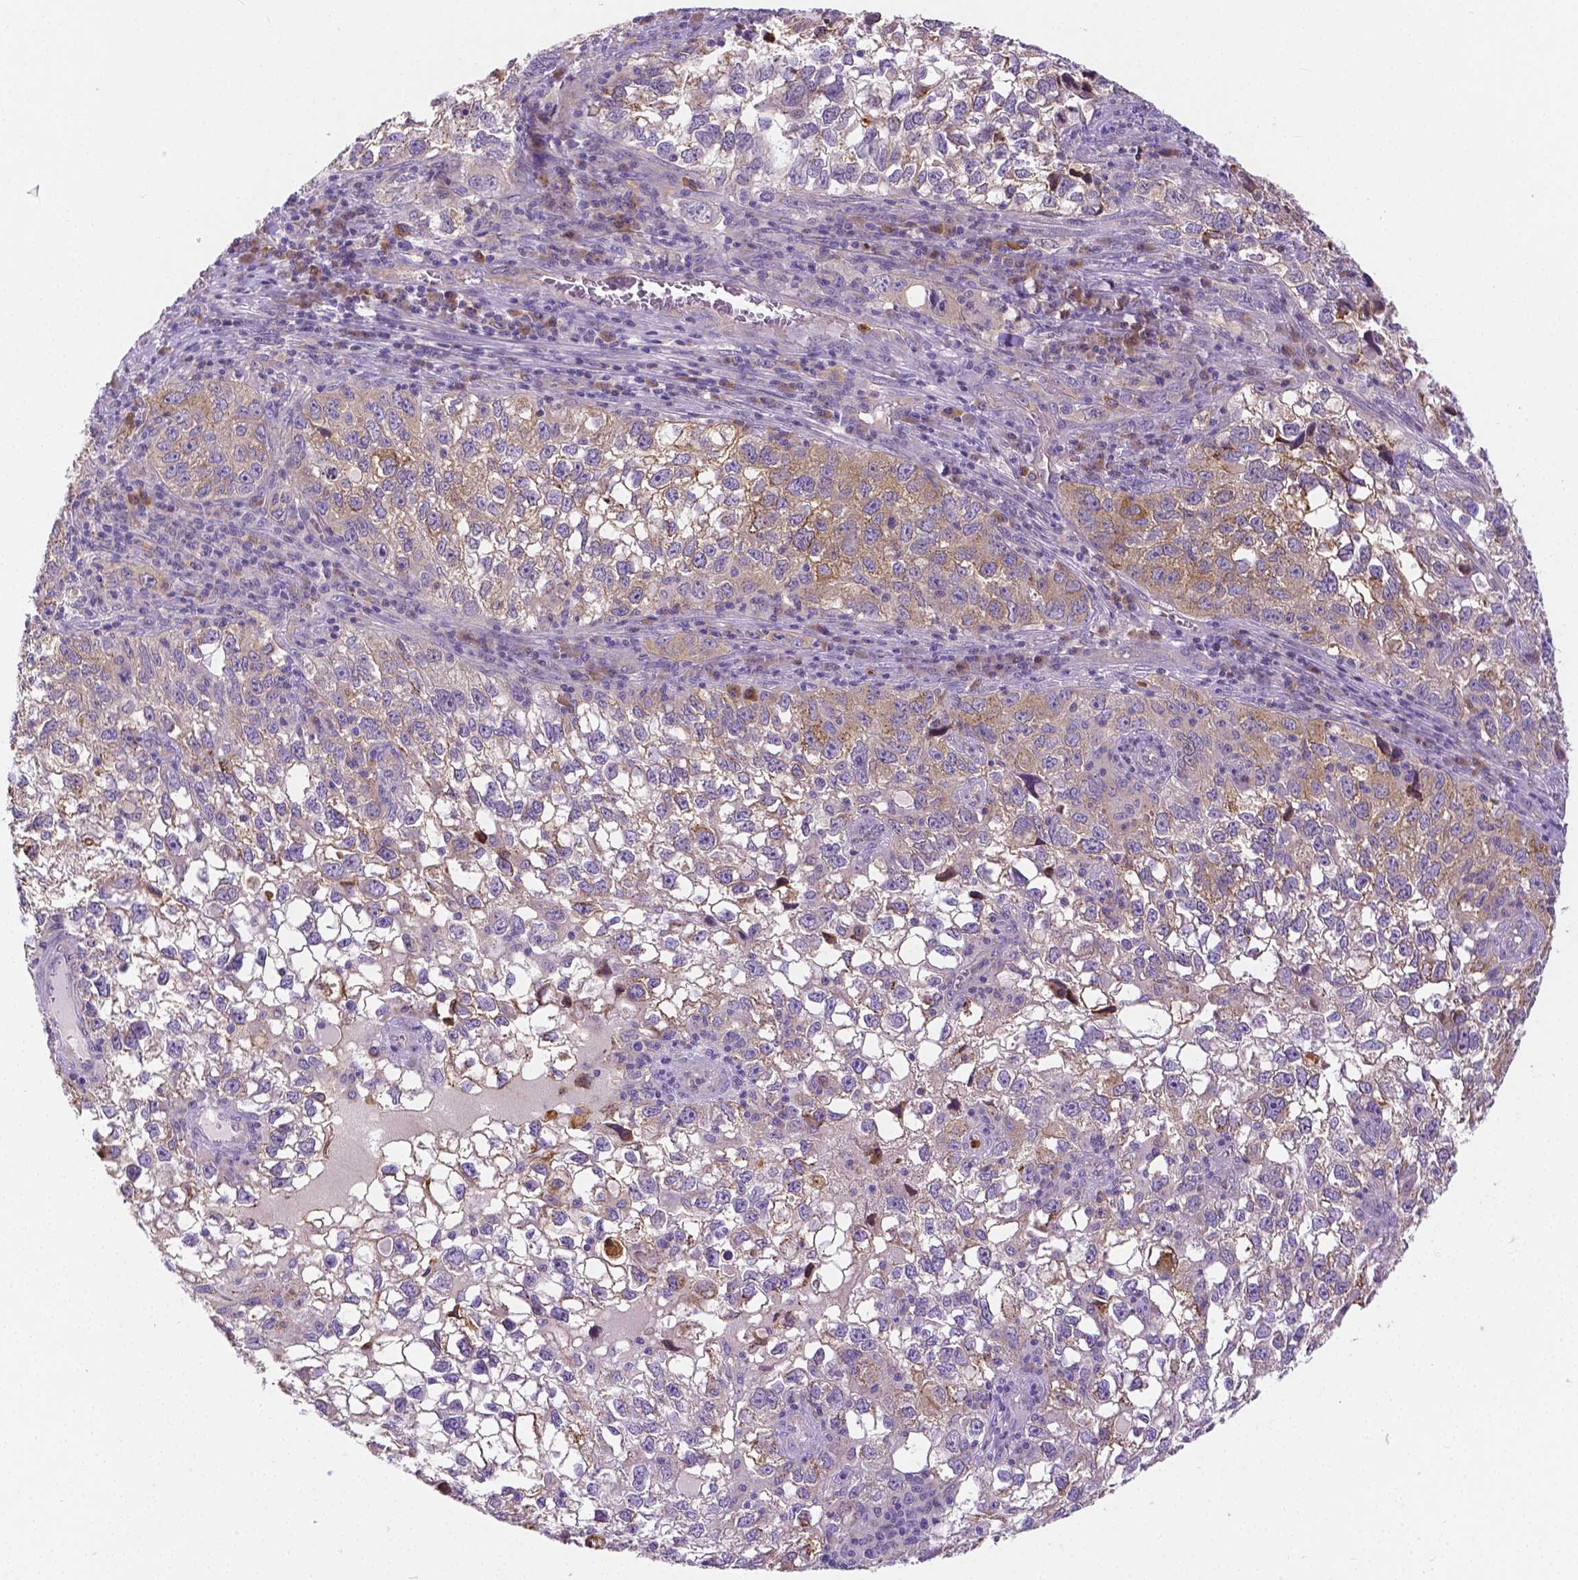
{"staining": {"intensity": "negative", "quantity": "none", "location": "none"}, "tissue": "cervical cancer", "cell_type": "Tumor cells", "image_type": "cancer", "snomed": [{"axis": "morphology", "description": "Squamous cell carcinoma, NOS"}, {"axis": "topography", "description": "Cervix"}], "caption": "Immunohistochemistry (IHC) of cervical cancer (squamous cell carcinoma) displays no staining in tumor cells.", "gene": "ZNRD2", "patient": {"sex": "female", "age": 55}}